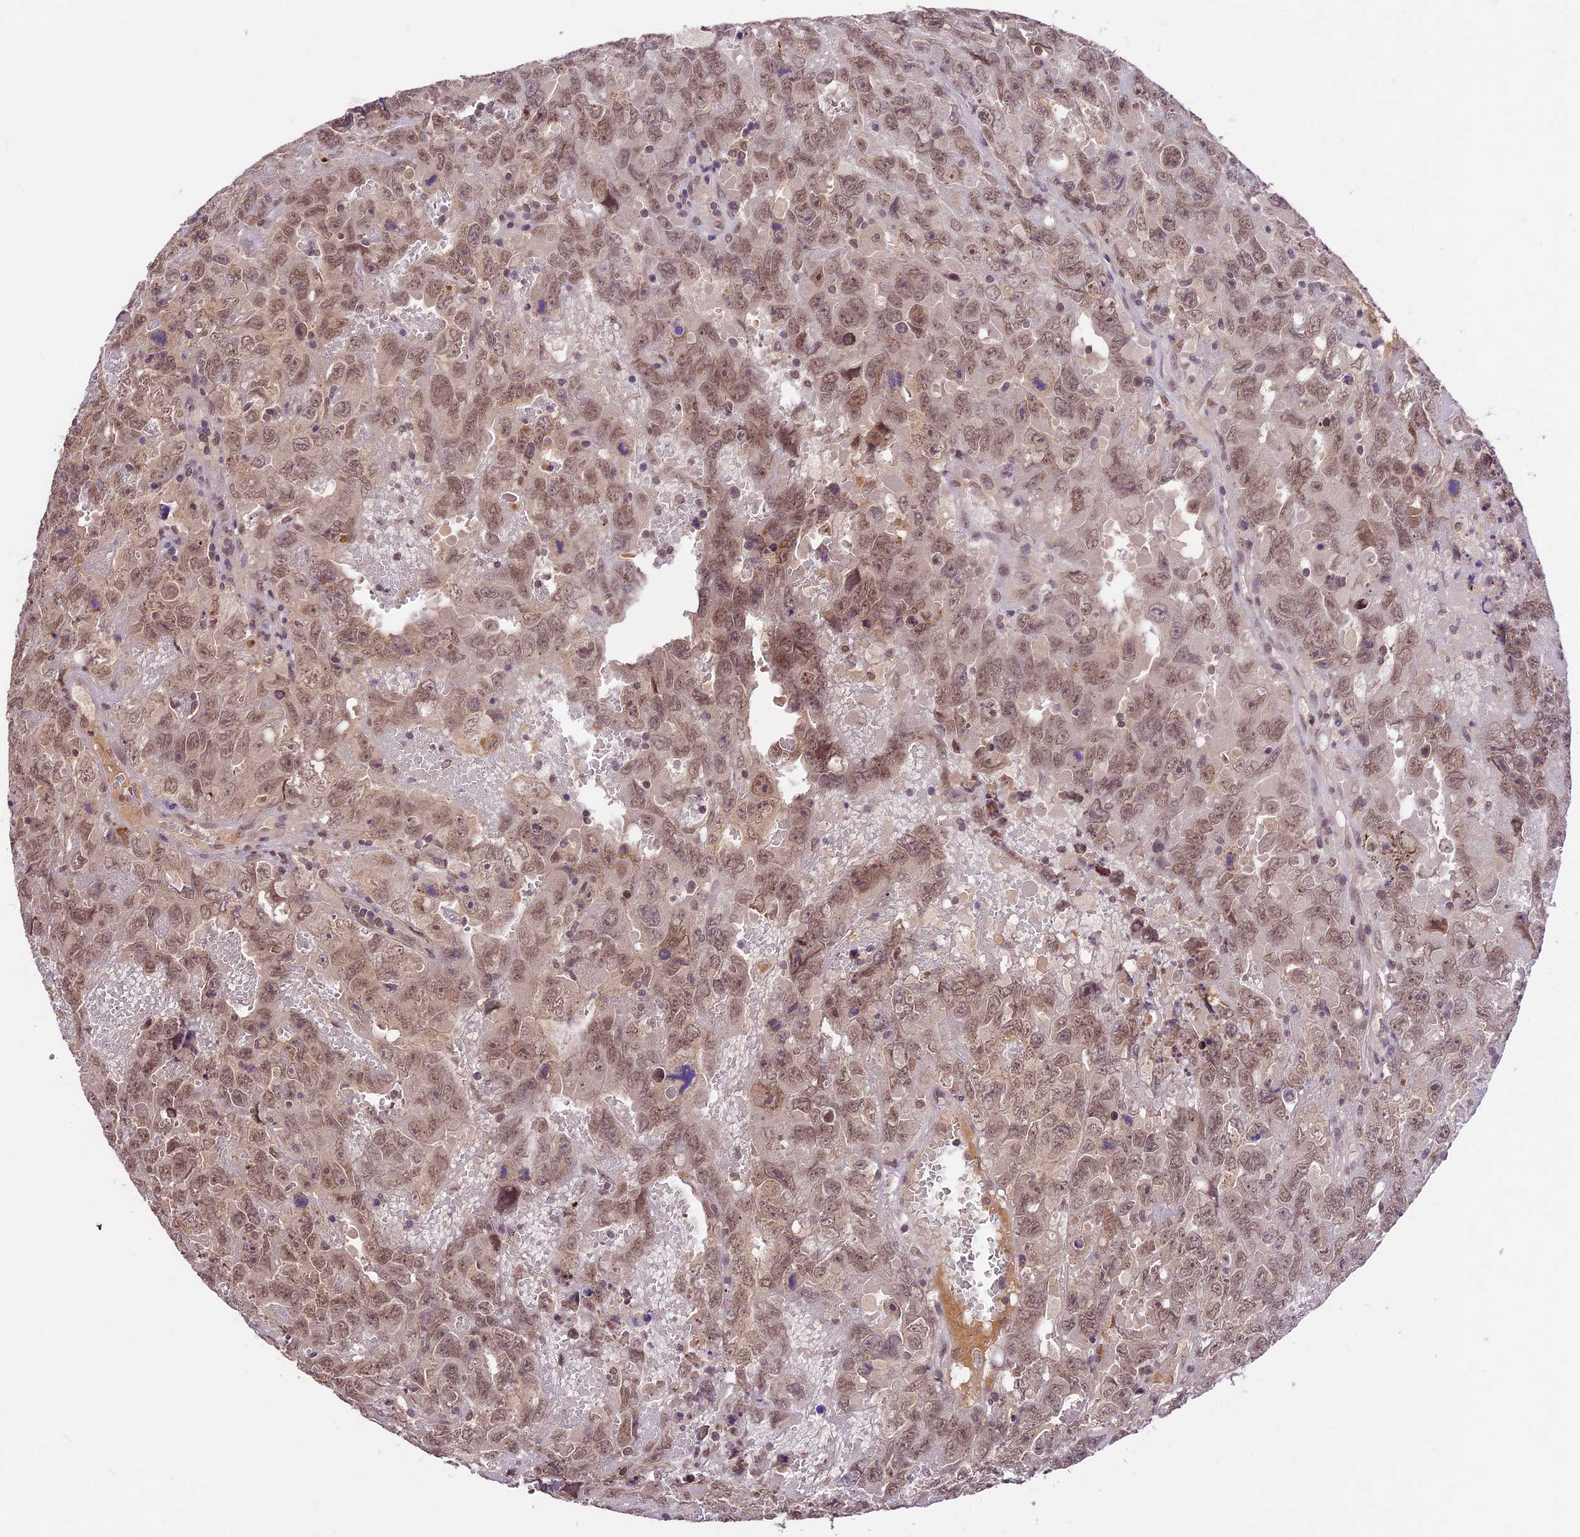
{"staining": {"intensity": "moderate", "quantity": ">75%", "location": "cytoplasmic/membranous,nuclear"}, "tissue": "testis cancer", "cell_type": "Tumor cells", "image_type": "cancer", "snomed": [{"axis": "morphology", "description": "Carcinoma, Embryonal, NOS"}, {"axis": "topography", "description": "Testis"}], "caption": "The photomicrograph reveals immunohistochemical staining of testis cancer (embryonal carcinoma). There is moderate cytoplasmic/membranous and nuclear expression is seen in approximately >75% of tumor cells.", "gene": "ATP10A", "patient": {"sex": "male", "age": 45}}